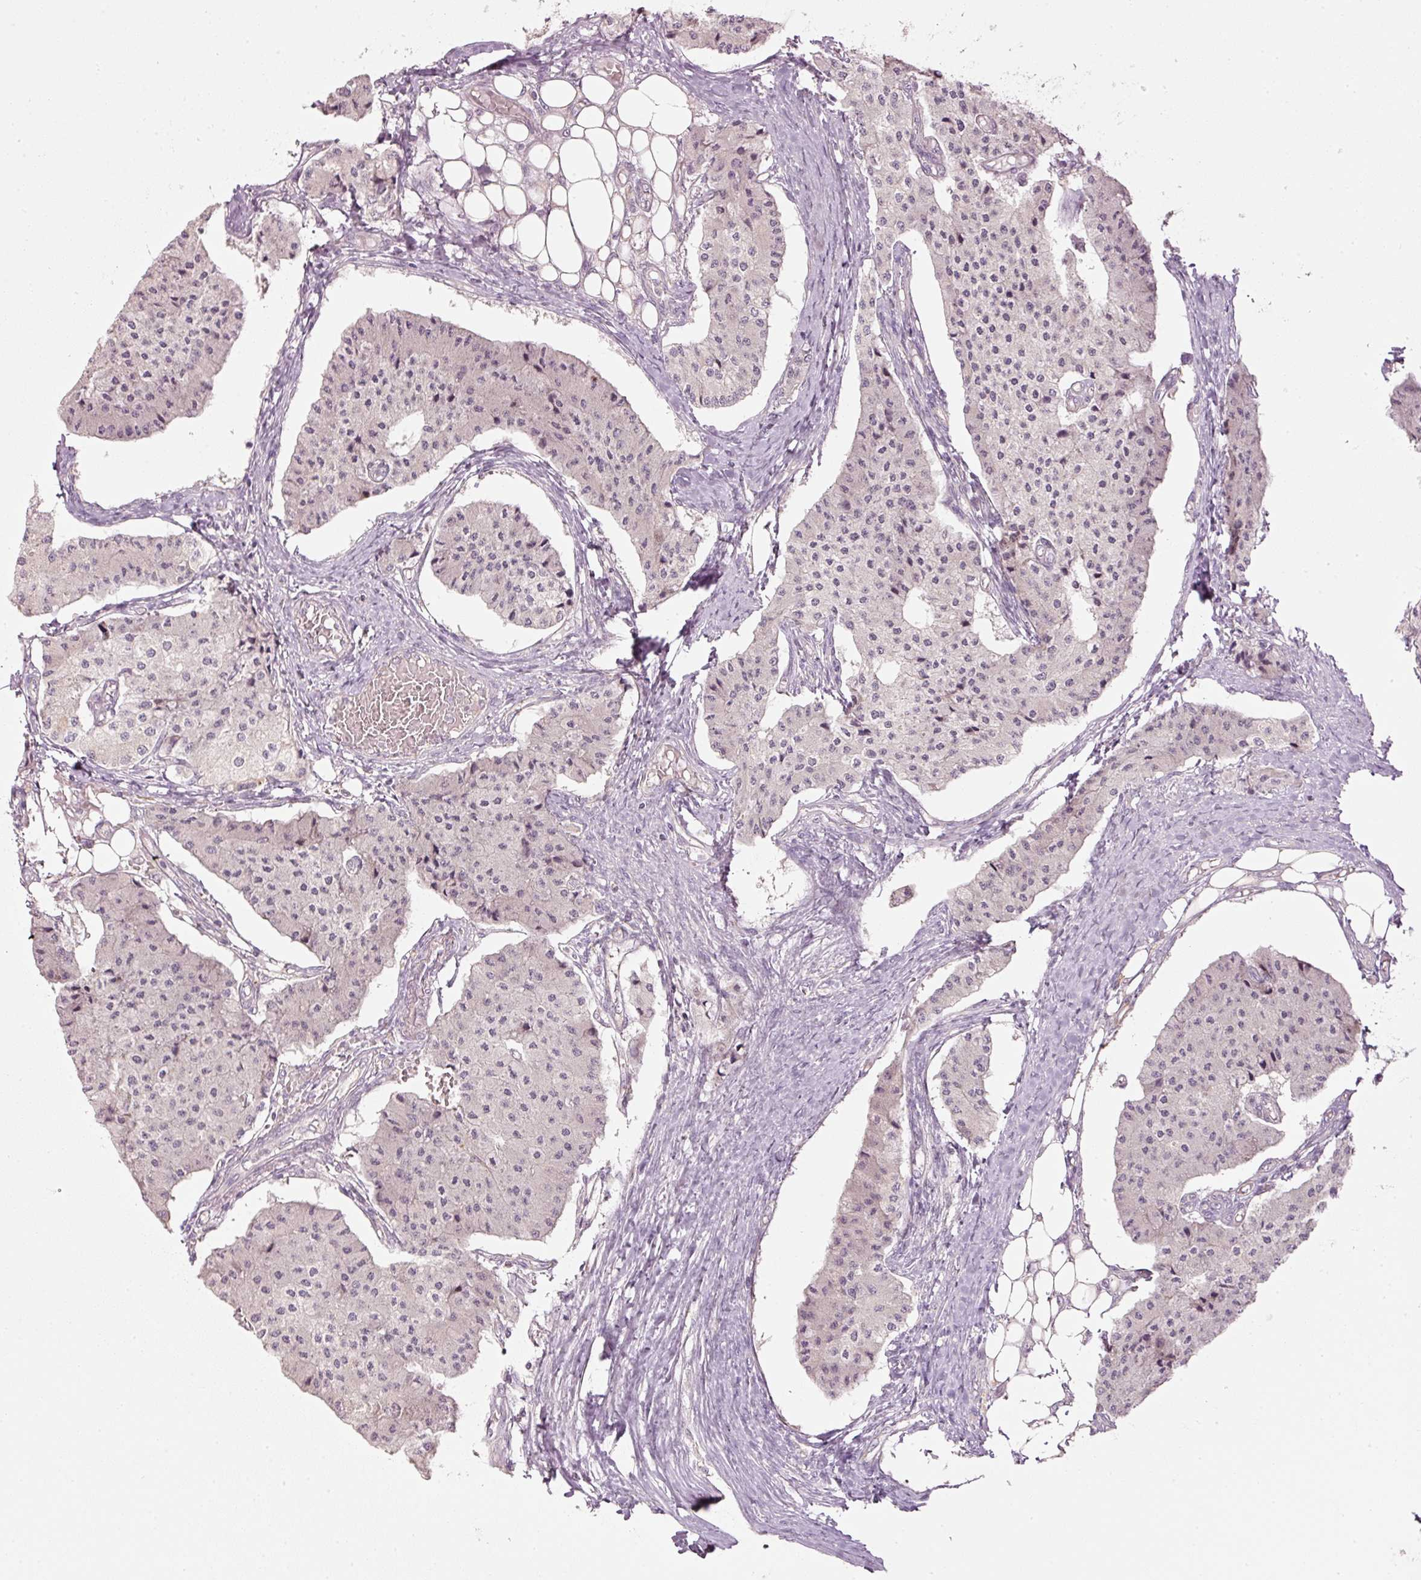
{"staining": {"intensity": "negative", "quantity": "none", "location": "none"}, "tissue": "carcinoid", "cell_type": "Tumor cells", "image_type": "cancer", "snomed": [{"axis": "morphology", "description": "Carcinoid, malignant, NOS"}, {"axis": "topography", "description": "Colon"}], "caption": "Protein analysis of carcinoid exhibits no significant positivity in tumor cells. (Brightfield microscopy of DAB immunohistochemistry at high magnification).", "gene": "CDC20B", "patient": {"sex": "female", "age": 52}}